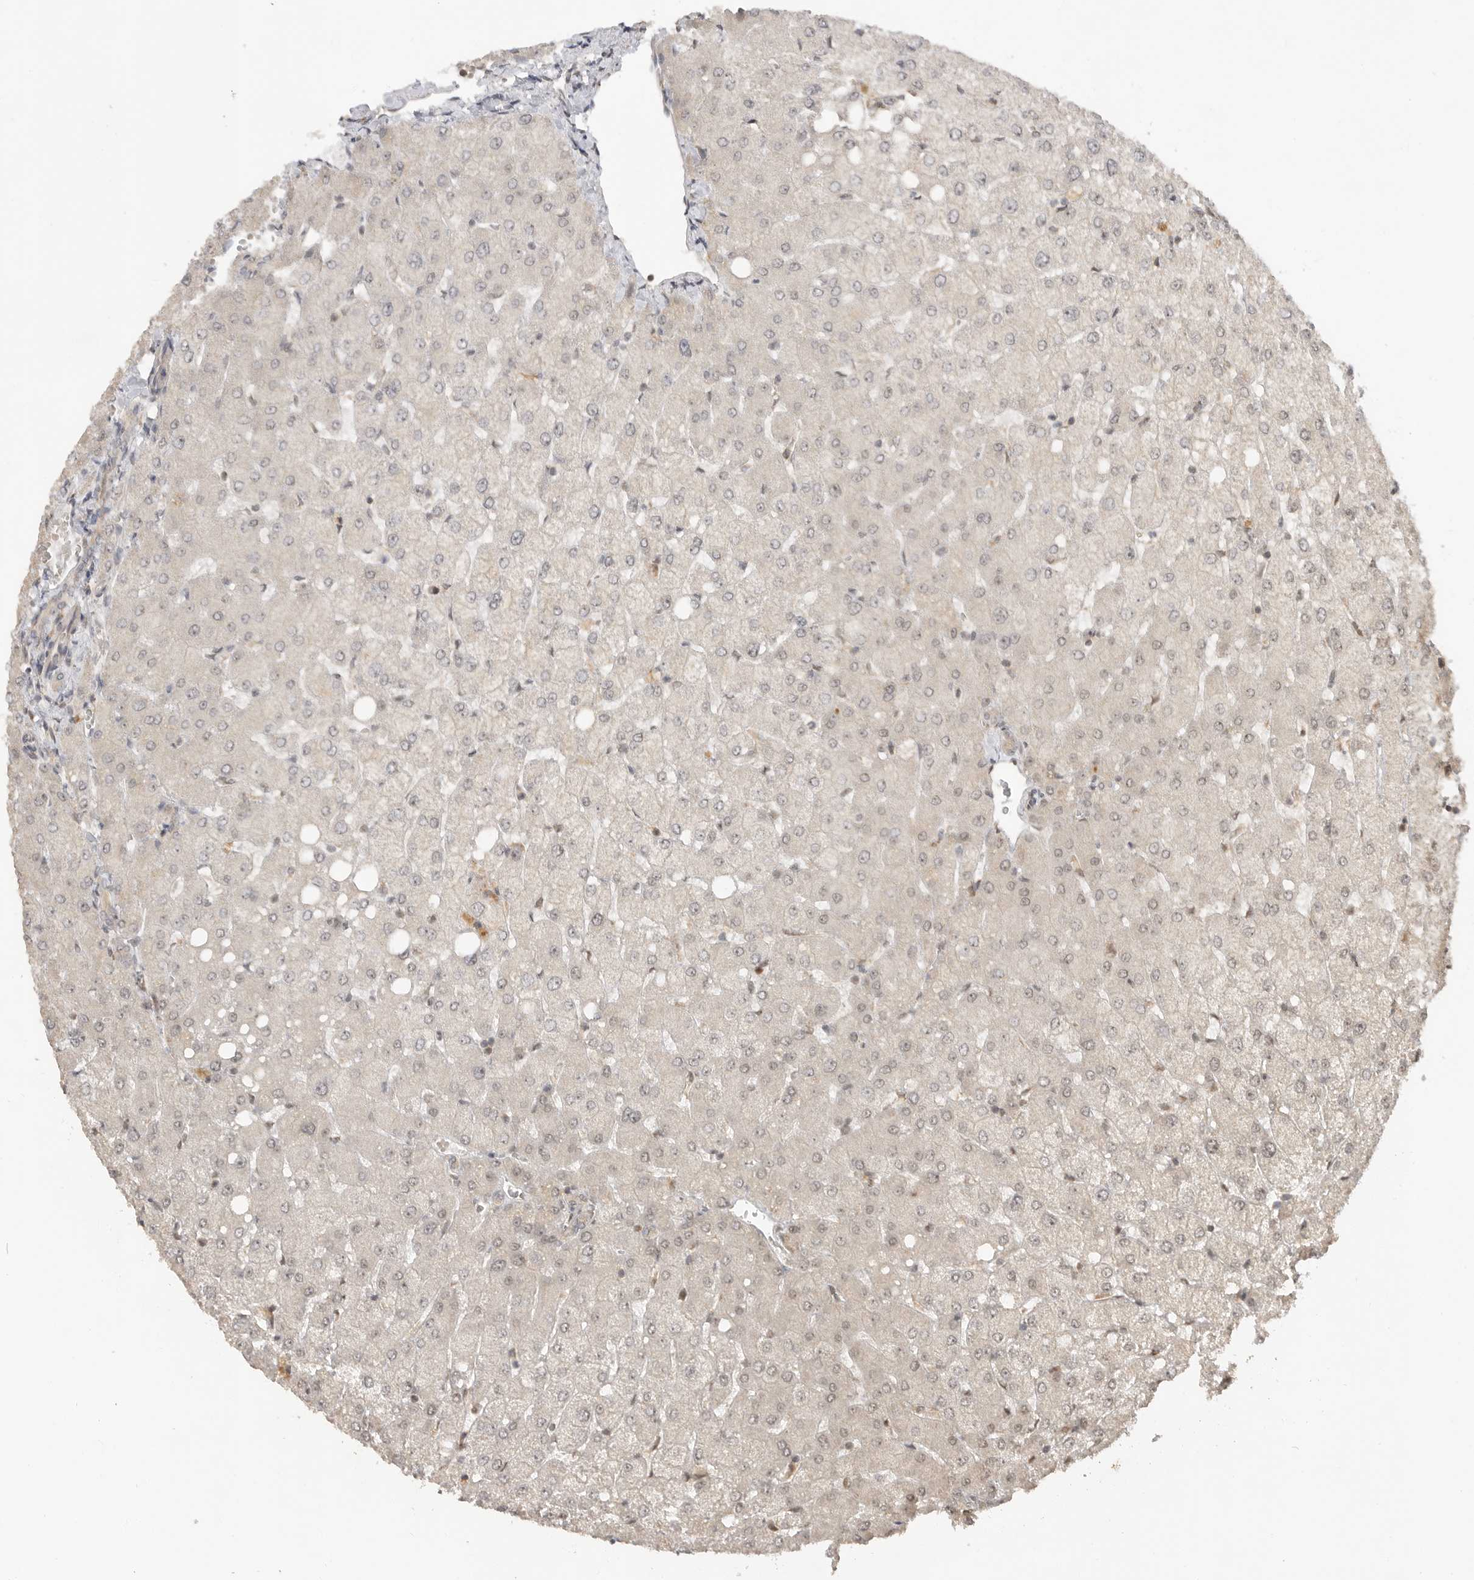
{"staining": {"intensity": "negative", "quantity": "none", "location": "none"}, "tissue": "liver", "cell_type": "Cholangiocytes", "image_type": "normal", "snomed": [{"axis": "morphology", "description": "Normal tissue, NOS"}, {"axis": "topography", "description": "Liver"}], "caption": "Immunohistochemical staining of unremarkable liver exhibits no significant expression in cholangiocytes. (Stains: DAB (3,3'-diaminobenzidine) immunohistochemistry (IHC) with hematoxylin counter stain, Microscopy: brightfield microscopy at high magnification).", "gene": "ALKAL1", "patient": {"sex": "female", "age": 54}}